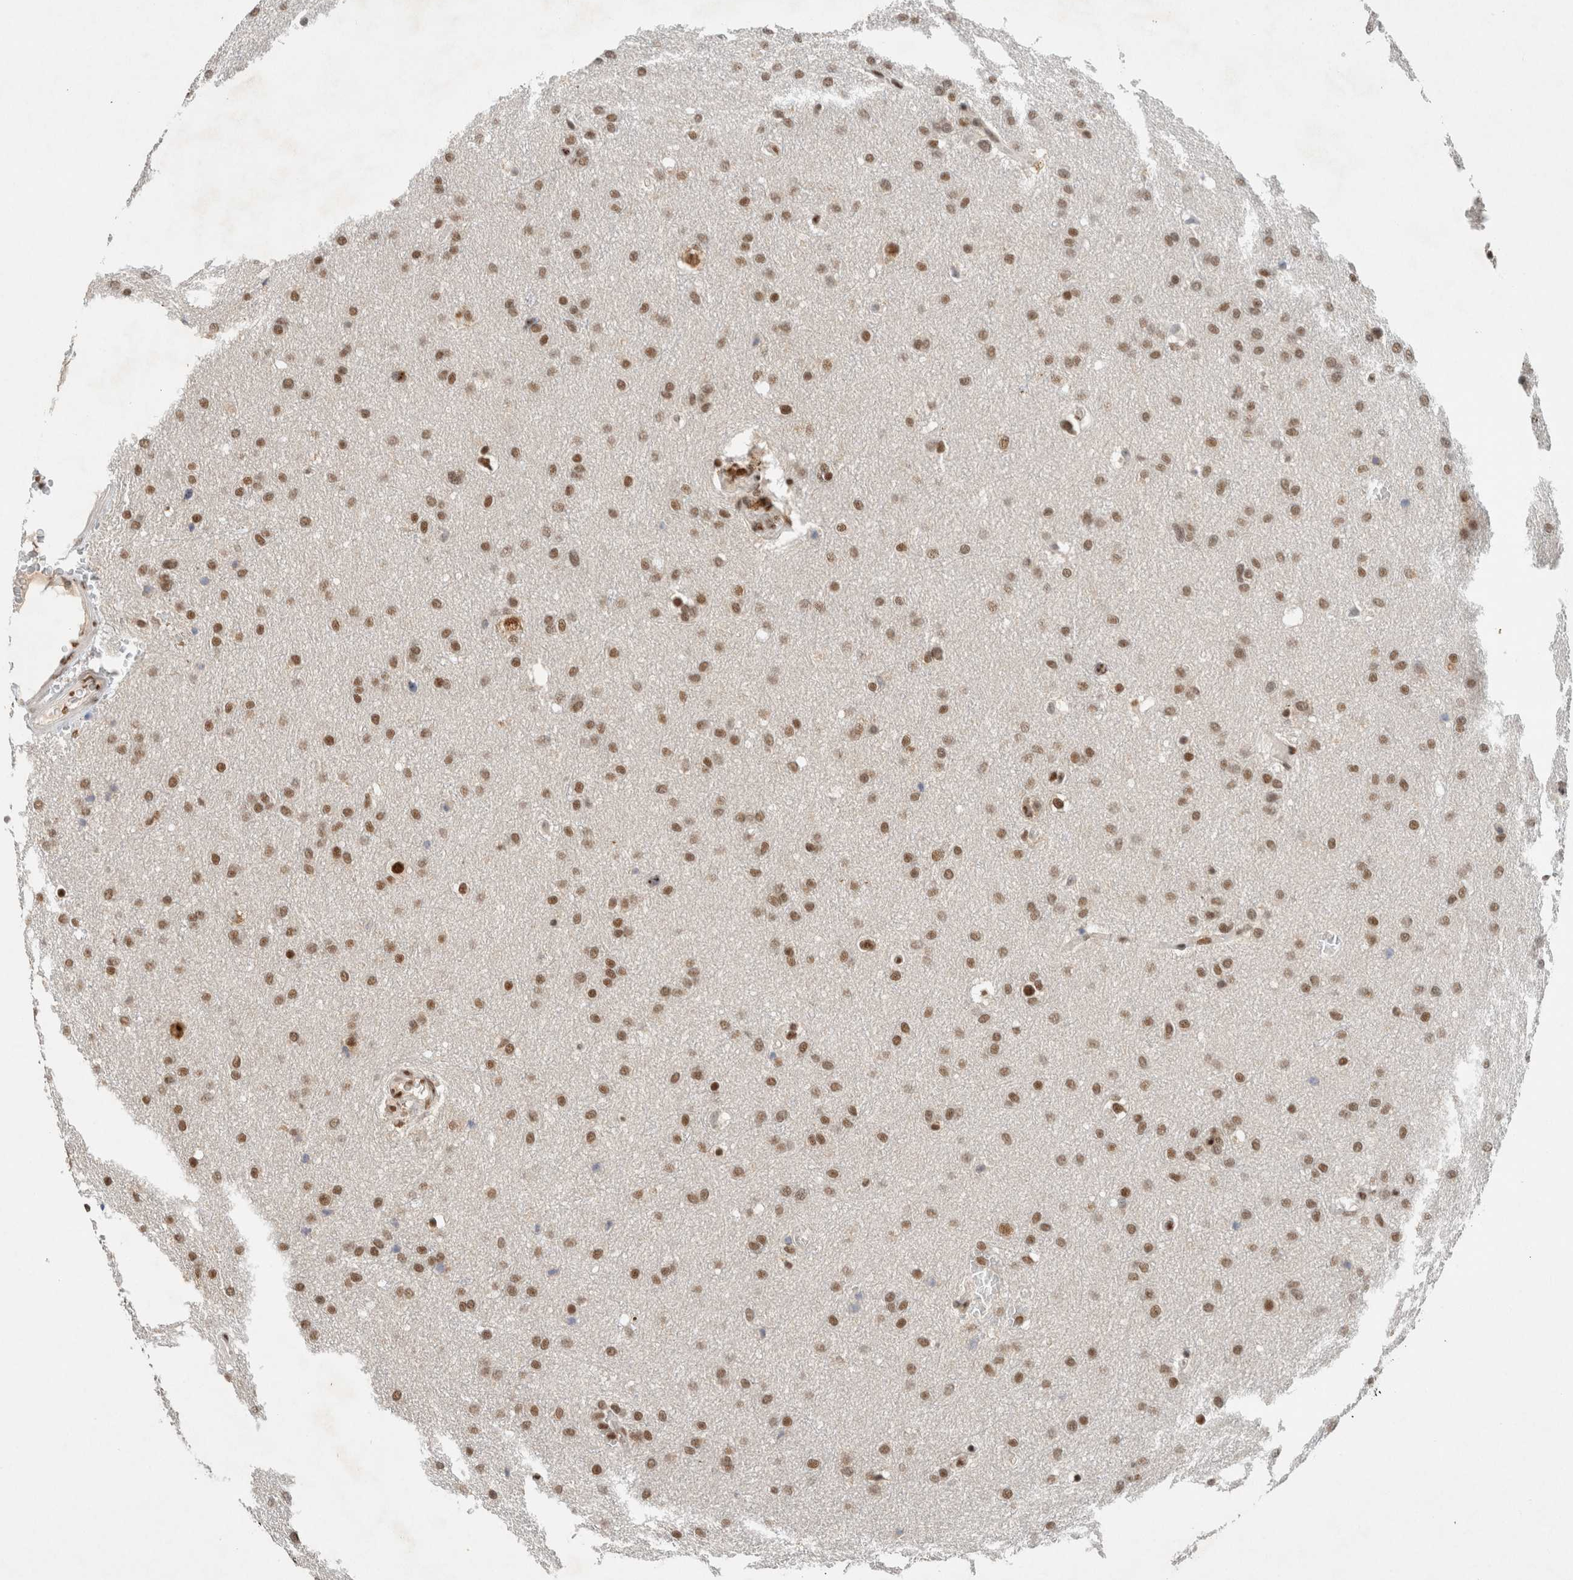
{"staining": {"intensity": "moderate", "quantity": ">75%", "location": "nuclear"}, "tissue": "glioma", "cell_type": "Tumor cells", "image_type": "cancer", "snomed": [{"axis": "morphology", "description": "Glioma, malignant, Low grade"}, {"axis": "topography", "description": "Brain"}], "caption": "This histopathology image displays glioma stained with IHC to label a protein in brown. The nuclear of tumor cells show moderate positivity for the protein. Nuclei are counter-stained blue.", "gene": "DDX42", "patient": {"sex": "female", "age": 37}}